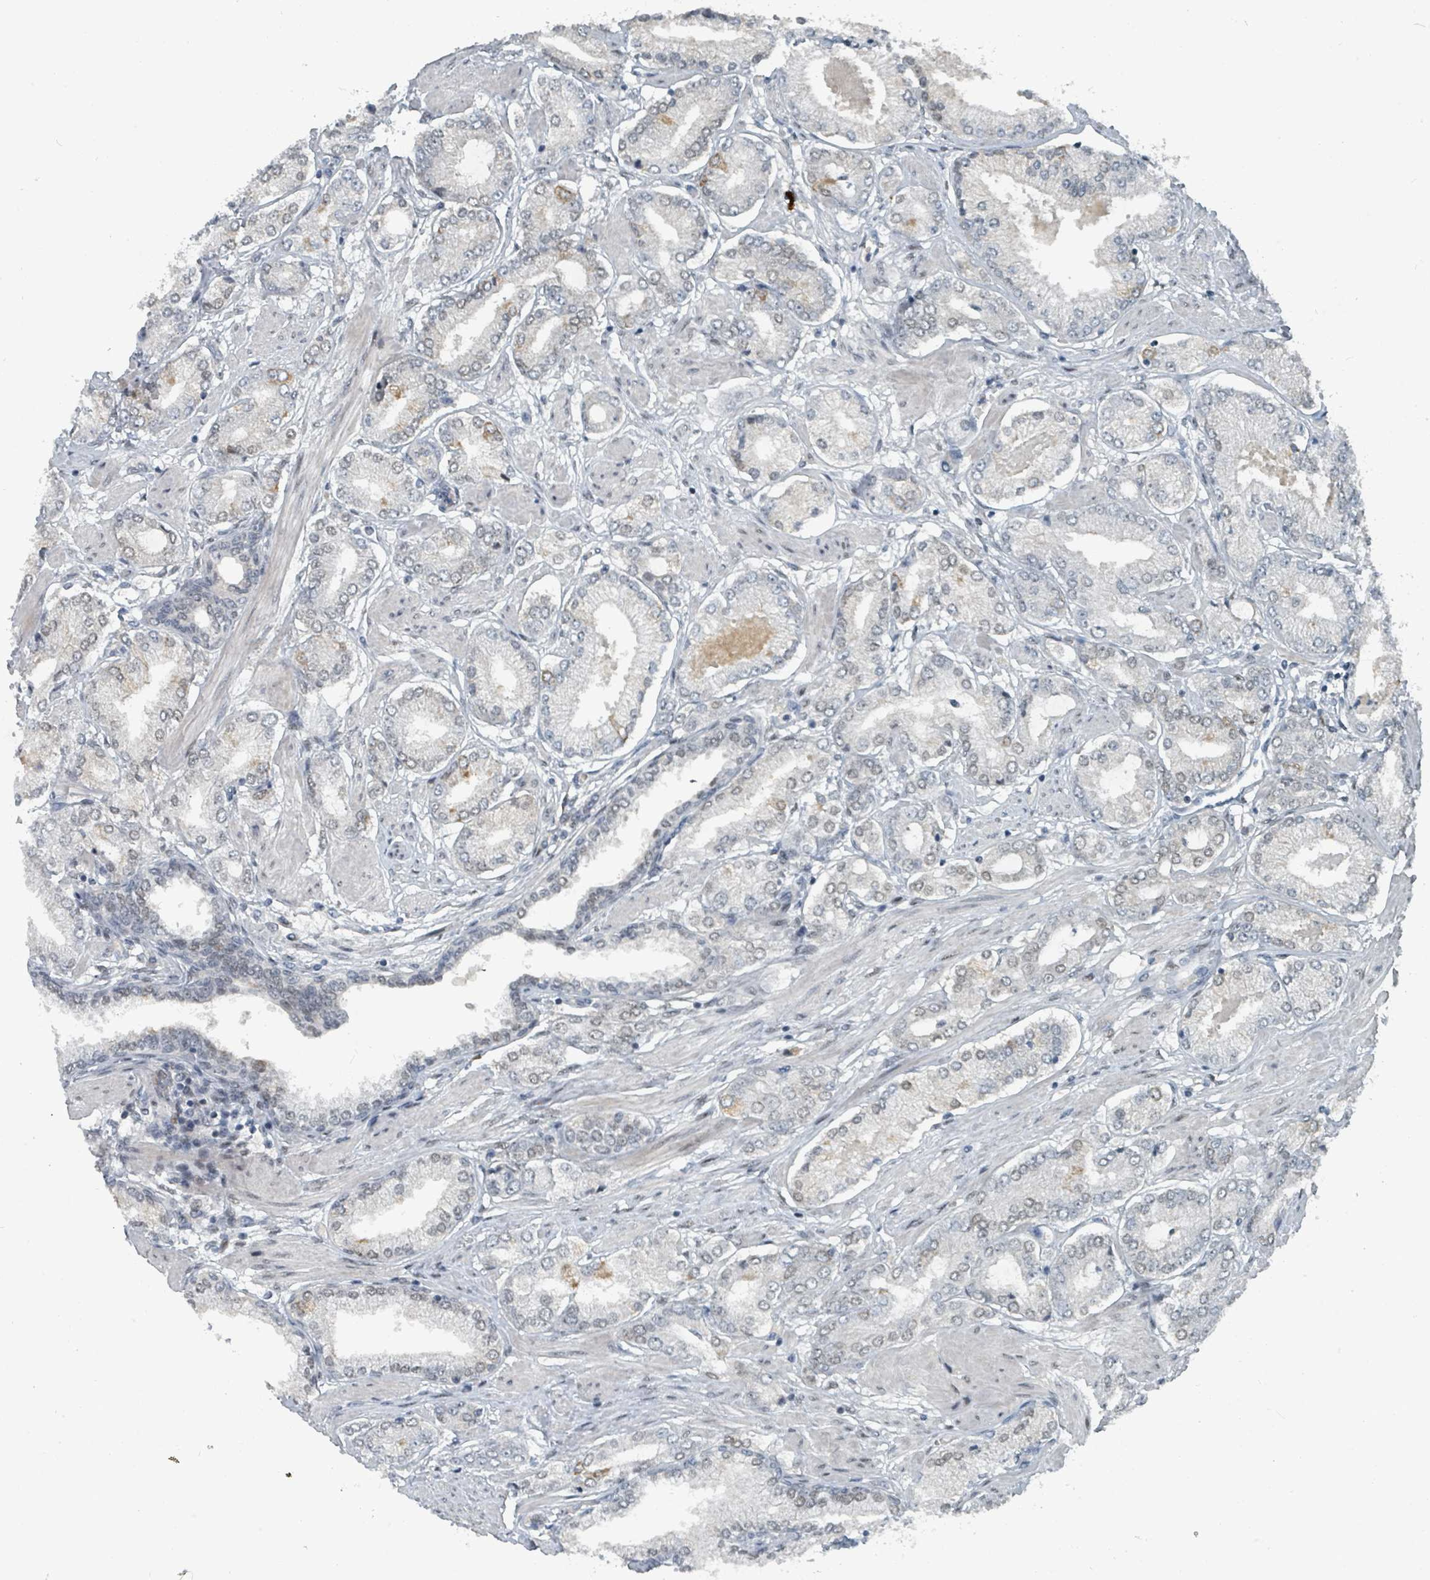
{"staining": {"intensity": "moderate", "quantity": "<25%", "location": "nuclear"}, "tissue": "prostate cancer", "cell_type": "Tumor cells", "image_type": "cancer", "snomed": [{"axis": "morphology", "description": "Adenocarcinoma, High grade"}, {"axis": "topography", "description": "Prostate and seminal vesicle, NOS"}], "caption": "An image showing moderate nuclear positivity in about <25% of tumor cells in high-grade adenocarcinoma (prostate), as visualized by brown immunohistochemical staining.", "gene": "UCK1", "patient": {"sex": "male", "age": 64}}